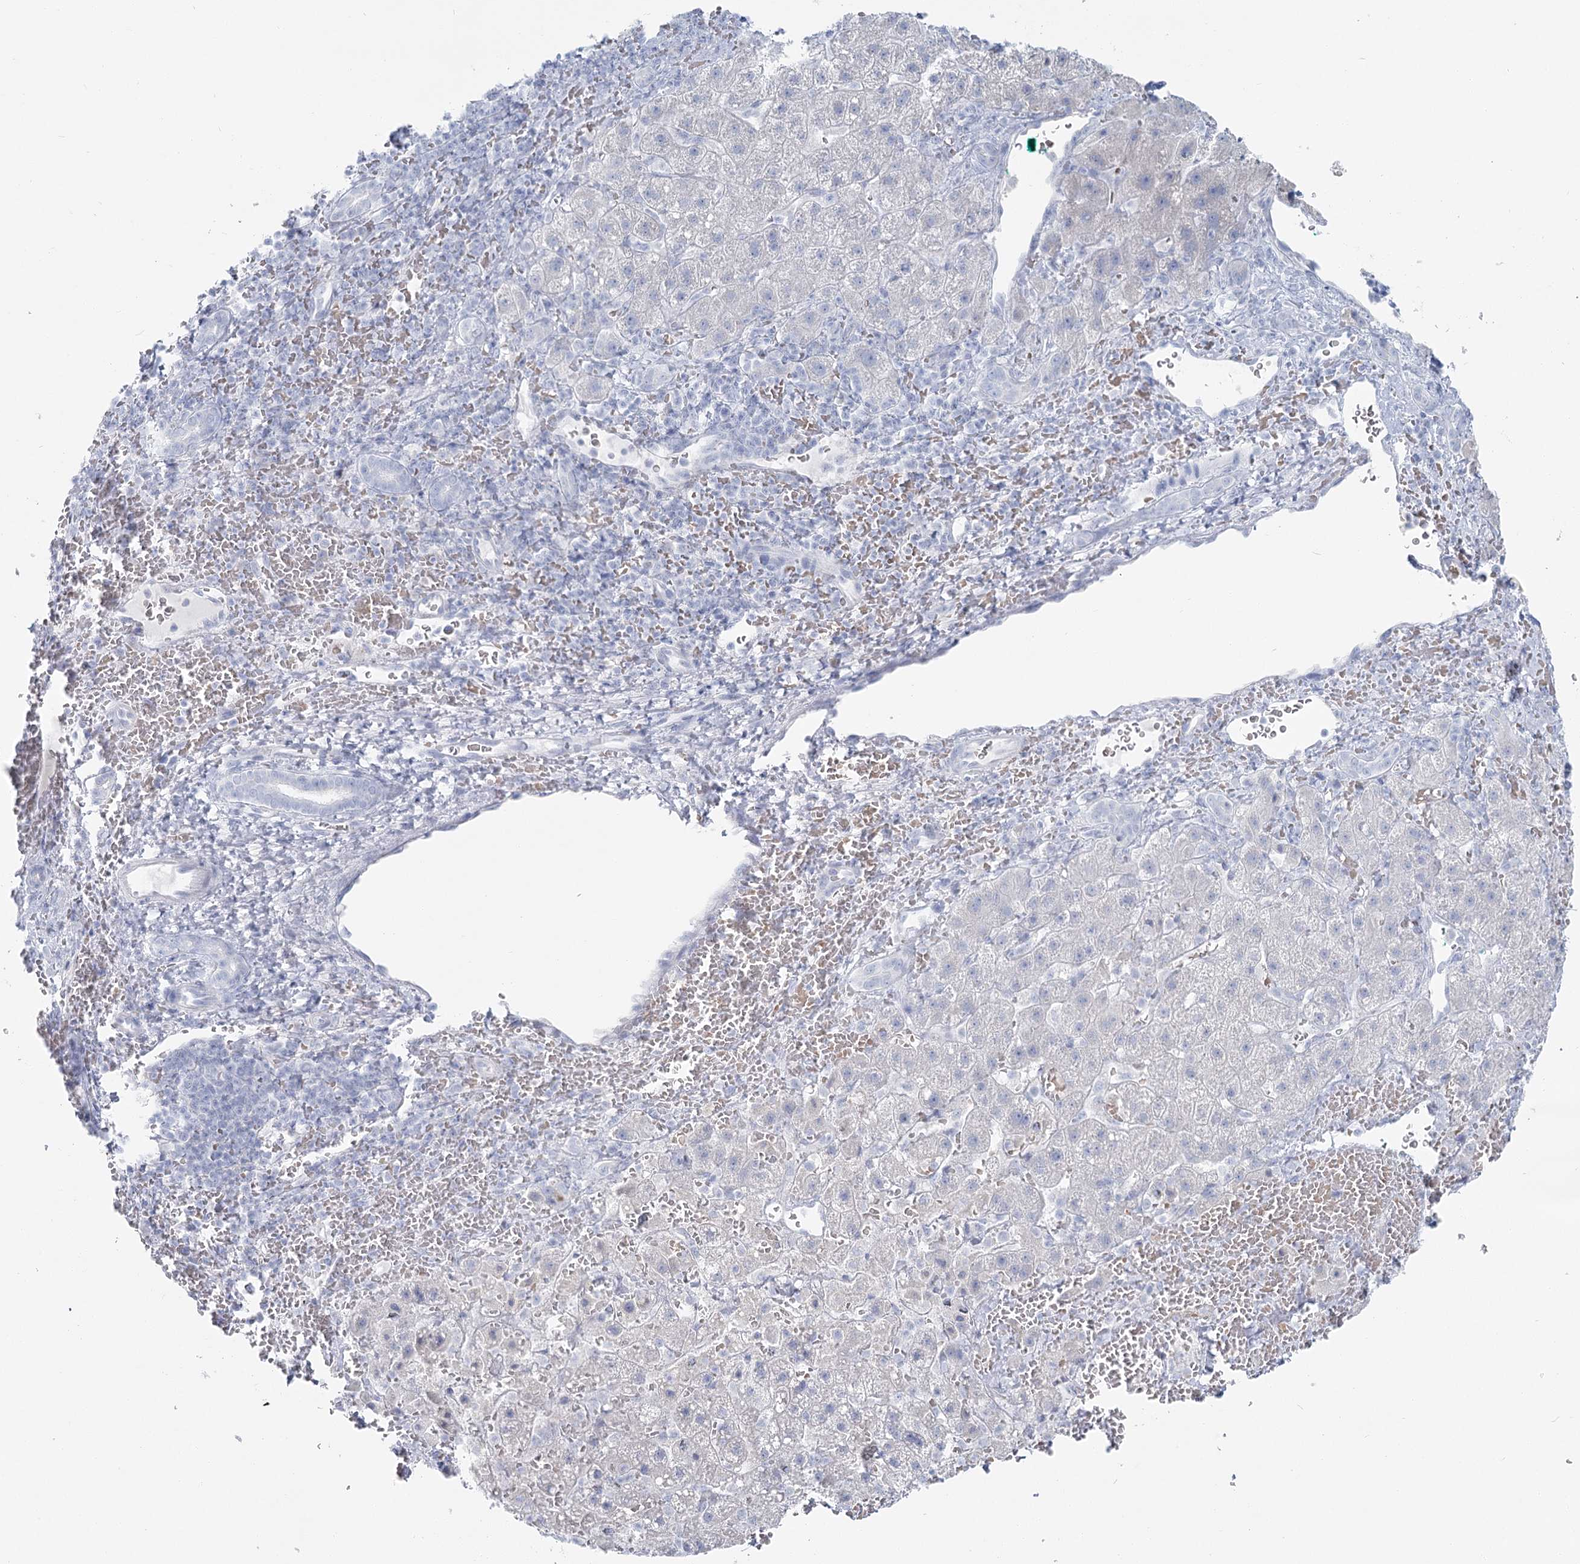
{"staining": {"intensity": "negative", "quantity": "none", "location": "none"}, "tissue": "liver cancer", "cell_type": "Tumor cells", "image_type": "cancer", "snomed": [{"axis": "morphology", "description": "Carcinoma, Hepatocellular, NOS"}, {"axis": "topography", "description": "Liver"}], "caption": "Tumor cells show no significant protein staining in liver cancer.", "gene": "IFIT5", "patient": {"sex": "male", "age": 57}}